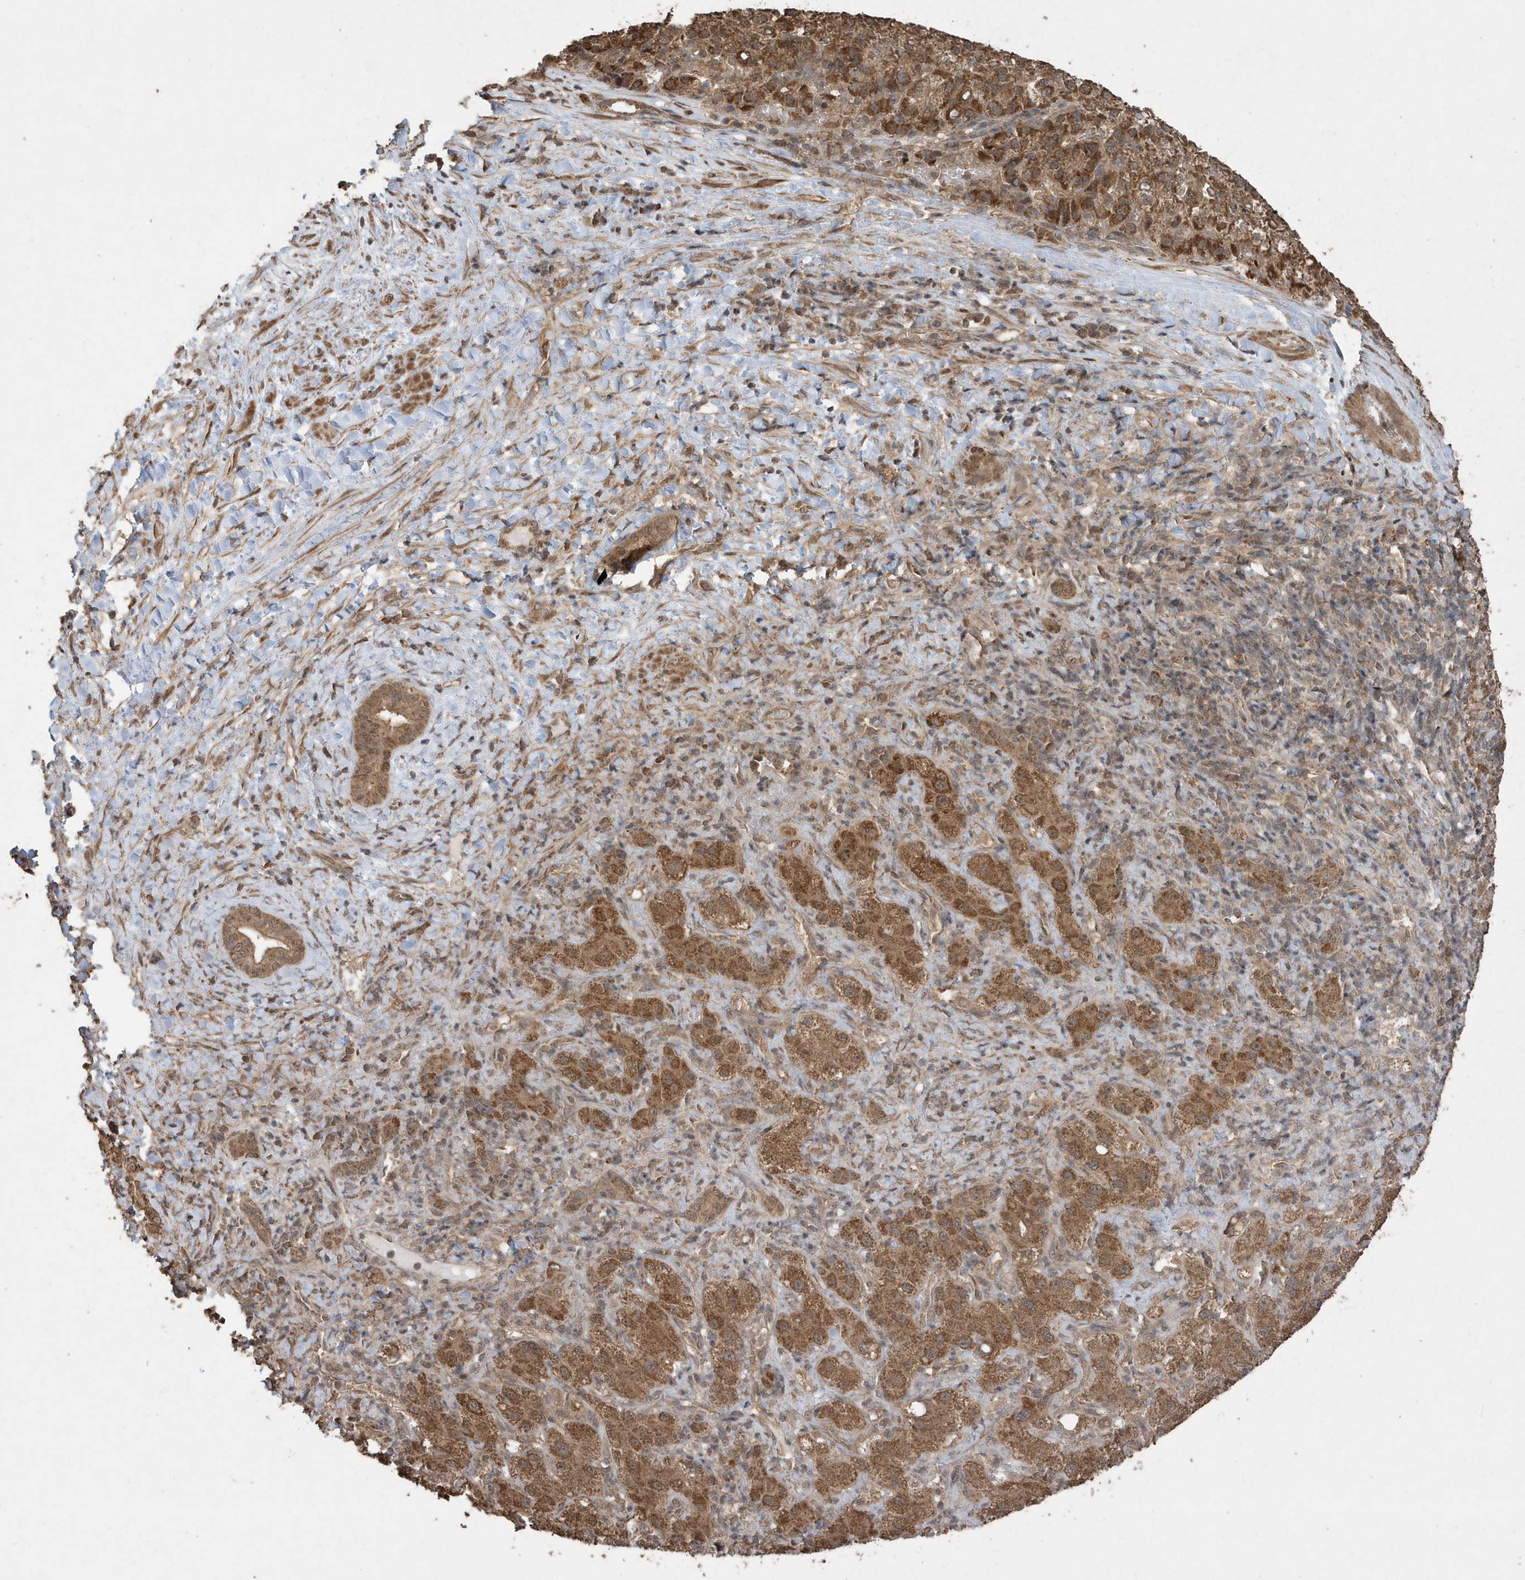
{"staining": {"intensity": "moderate", "quantity": ">75%", "location": "cytoplasmic/membranous"}, "tissue": "liver cancer", "cell_type": "Tumor cells", "image_type": "cancer", "snomed": [{"axis": "morphology", "description": "Carcinoma, Hepatocellular, NOS"}, {"axis": "topography", "description": "Liver"}], "caption": "Immunohistochemical staining of human liver hepatocellular carcinoma displays medium levels of moderate cytoplasmic/membranous protein staining in about >75% of tumor cells. The protein of interest is shown in brown color, while the nuclei are stained blue.", "gene": "PAXBP1", "patient": {"sex": "female", "age": 58}}